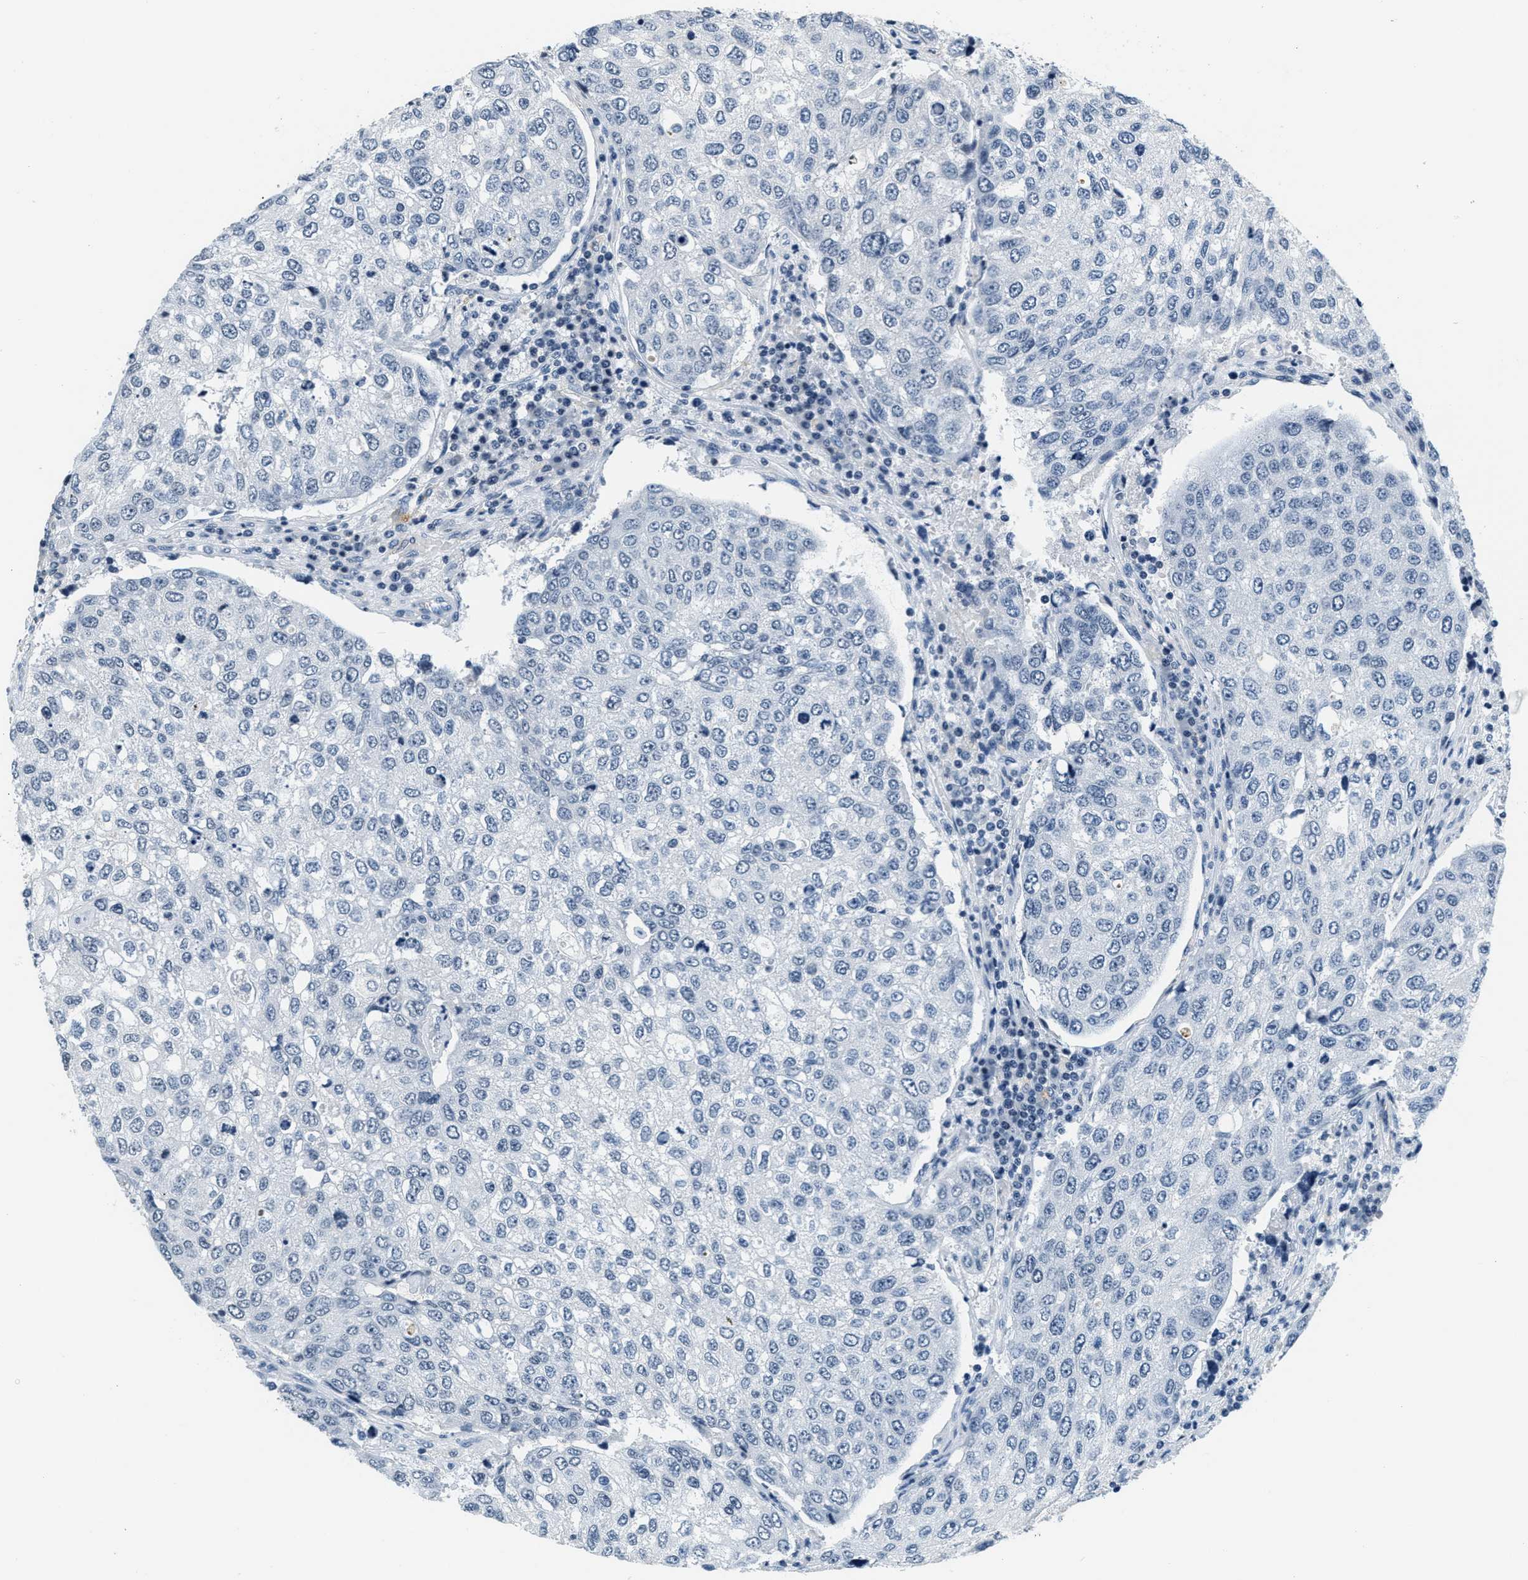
{"staining": {"intensity": "negative", "quantity": "none", "location": "none"}, "tissue": "urothelial cancer", "cell_type": "Tumor cells", "image_type": "cancer", "snomed": [{"axis": "morphology", "description": "Urothelial carcinoma, High grade"}, {"axis": "topography", "description": "Lymph node"}, {"axis": "topography", "description": "Urinary bladder"}], "caption": "This is a photomicrograph of immunohistochemistry (IHC) staining of high-grade urothelial carcinoma, which shows no staining in tumor cells.", "gene": "CA4", "patient": {"sex": "male", "age": 51}}